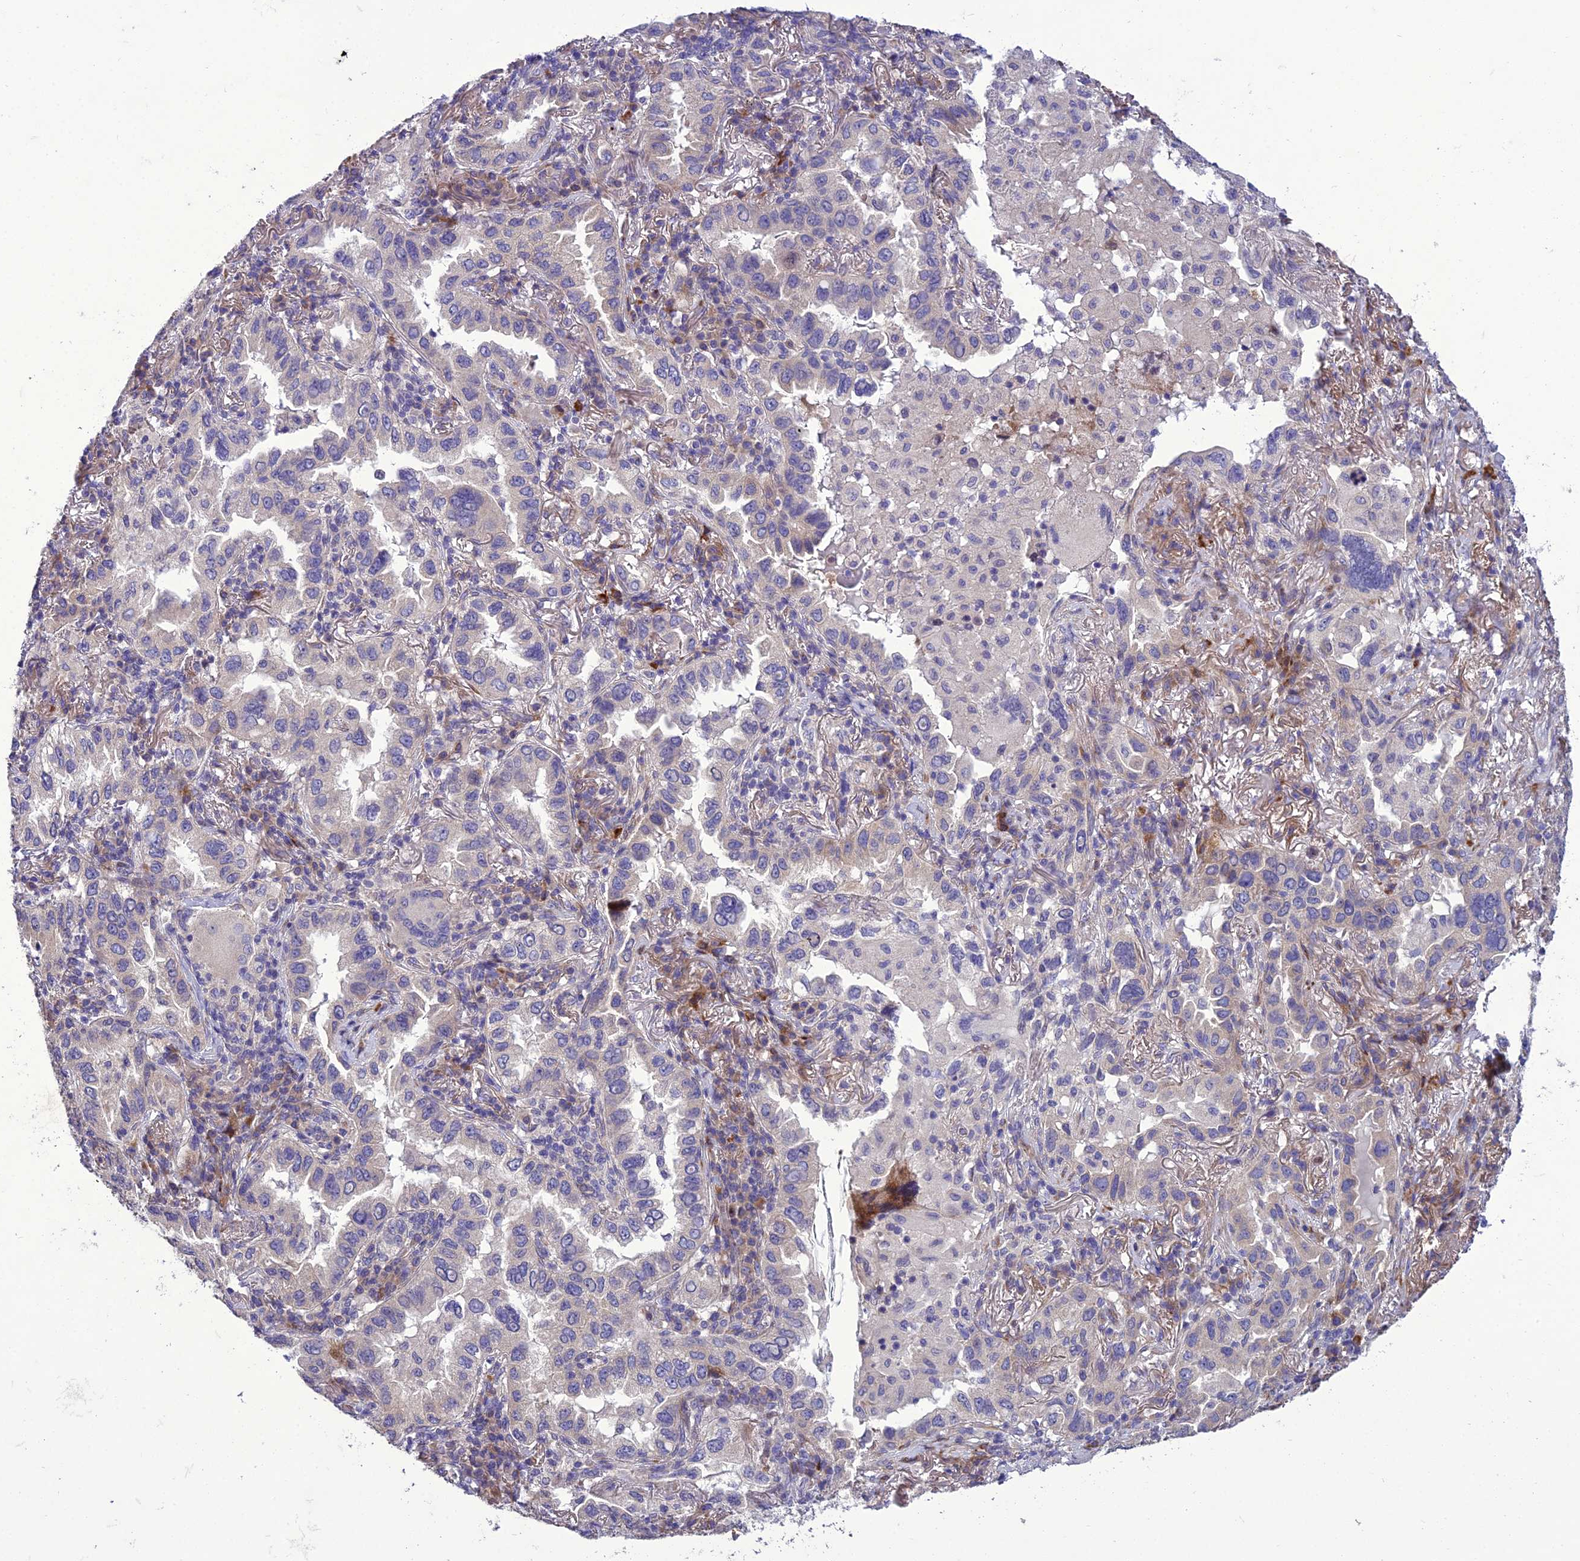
{"staining": {"intensity": "negative", "quantity": "none", "location": "none"}, "tissue": "lung cancer", "cell_type": "Tumor cells", "image_type": "cancer", "snomed": [{"axis": "morphology", "description": "Adenocarcinoma, NOS"}, {"axis": "topography", "description": "Lung"}], "caption": "This photomicrograph is of adenocarcinoma (lung) stained with immunohistochemistry (IHC) to label a protein in brown with the nuclei are counter-stained blue. There is no staining in tumor cells. (DAB immunohistochemistry (IHC) visualized using brightfield microscopy, high magnification).", "gene": "ADIPOR2", "patient": {"sex": "female", "age": 69}}